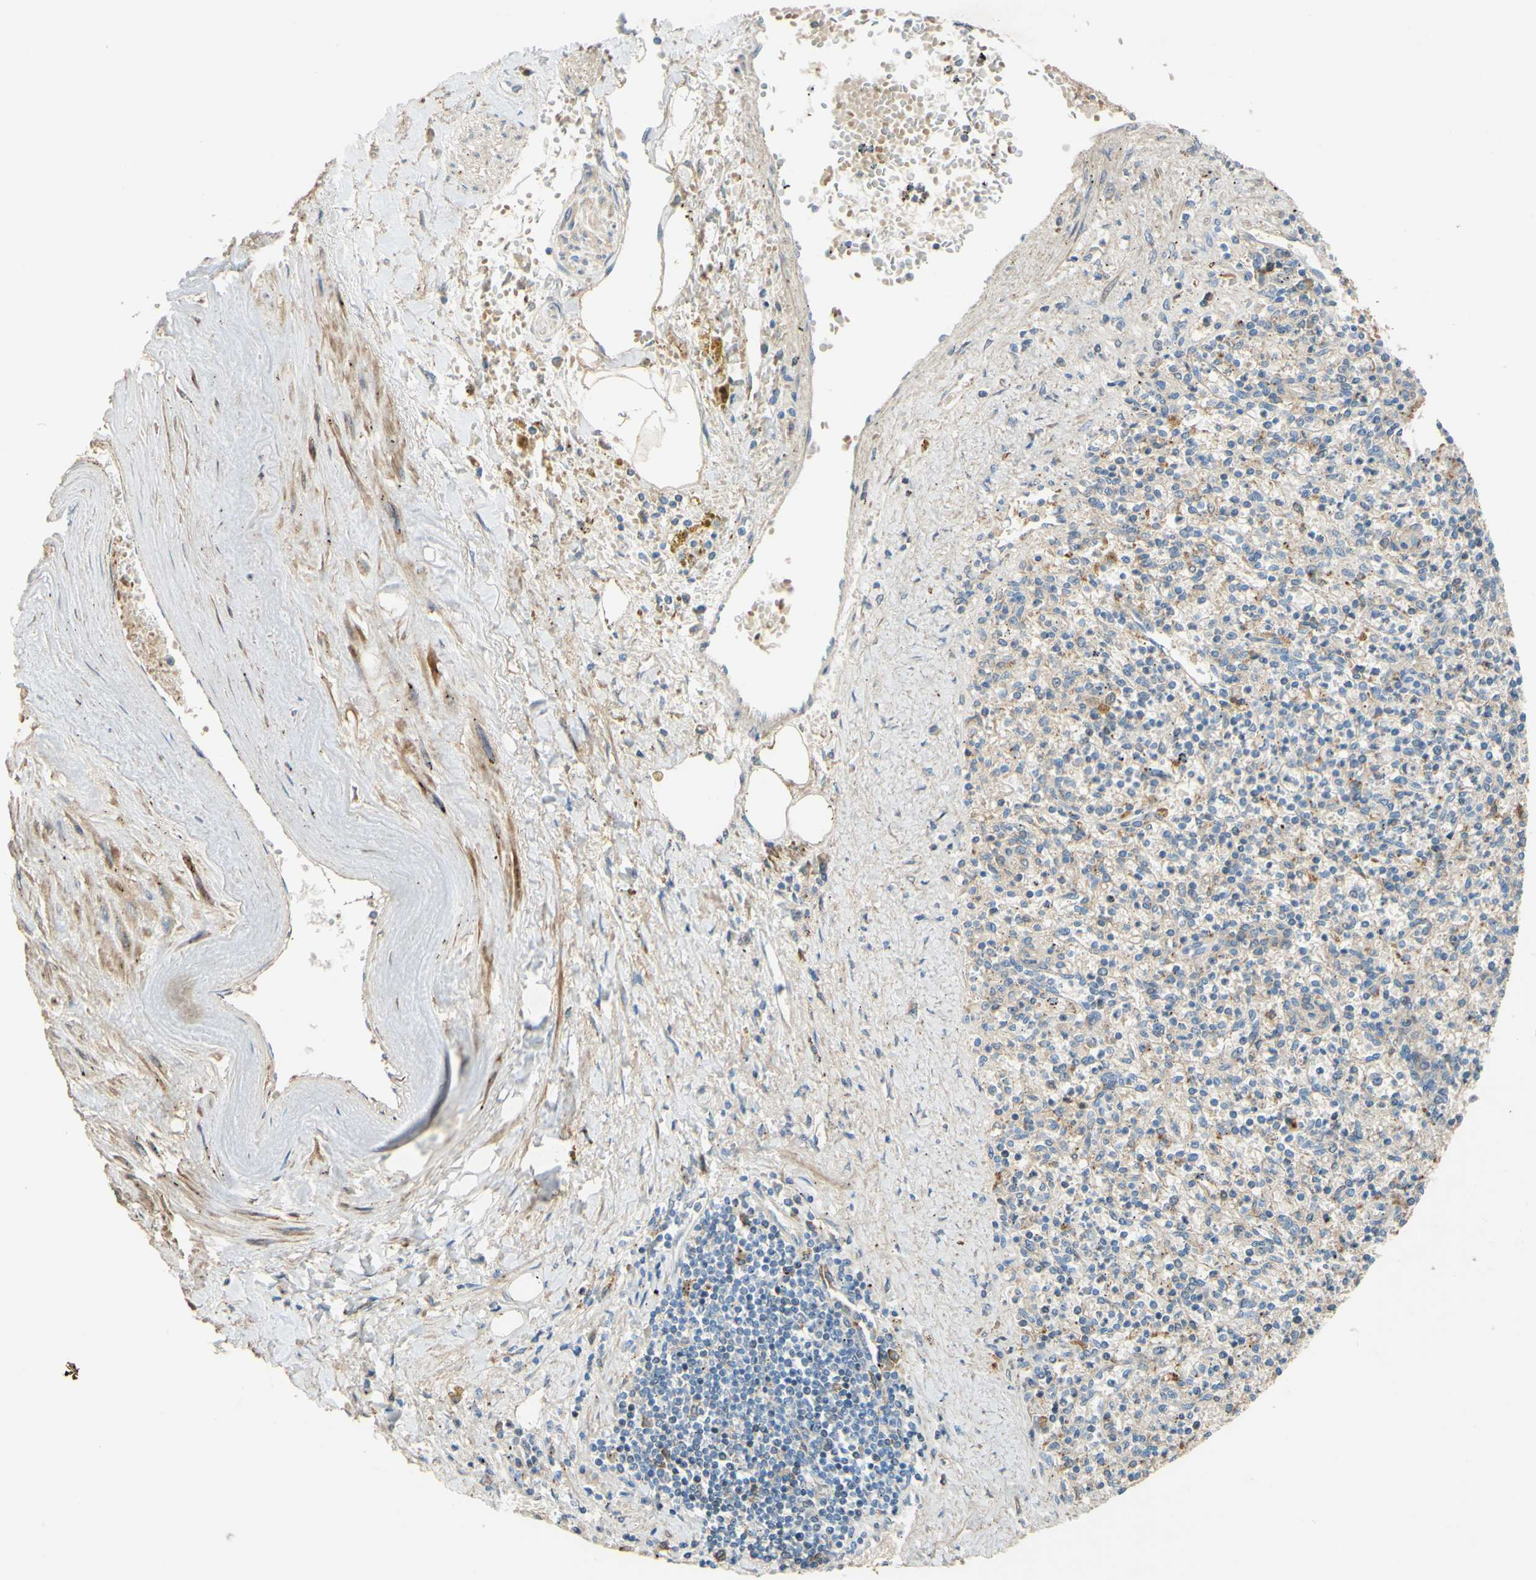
{"staining": {"intensity": "moderate", "quantity": "<25%", "location": "cytoplasmic/membranous"}, "tissue": "spleen", "cell_type": "Cells in red pulp", "image_type": "normal", "snomed": [{"axis": "morphology", "description": "Normal tissue, NOS"}, {"axis": "topography", "description": "Spleen"}], "caption": "This is a histology image of immunohistochemistry staining of unremarkable spleen, which shows moderate positivity in the cytoplasmic/membranous of cells in red pulp.", "gene": "DKK3", "patient": {"sex": "male", "age": 72}}